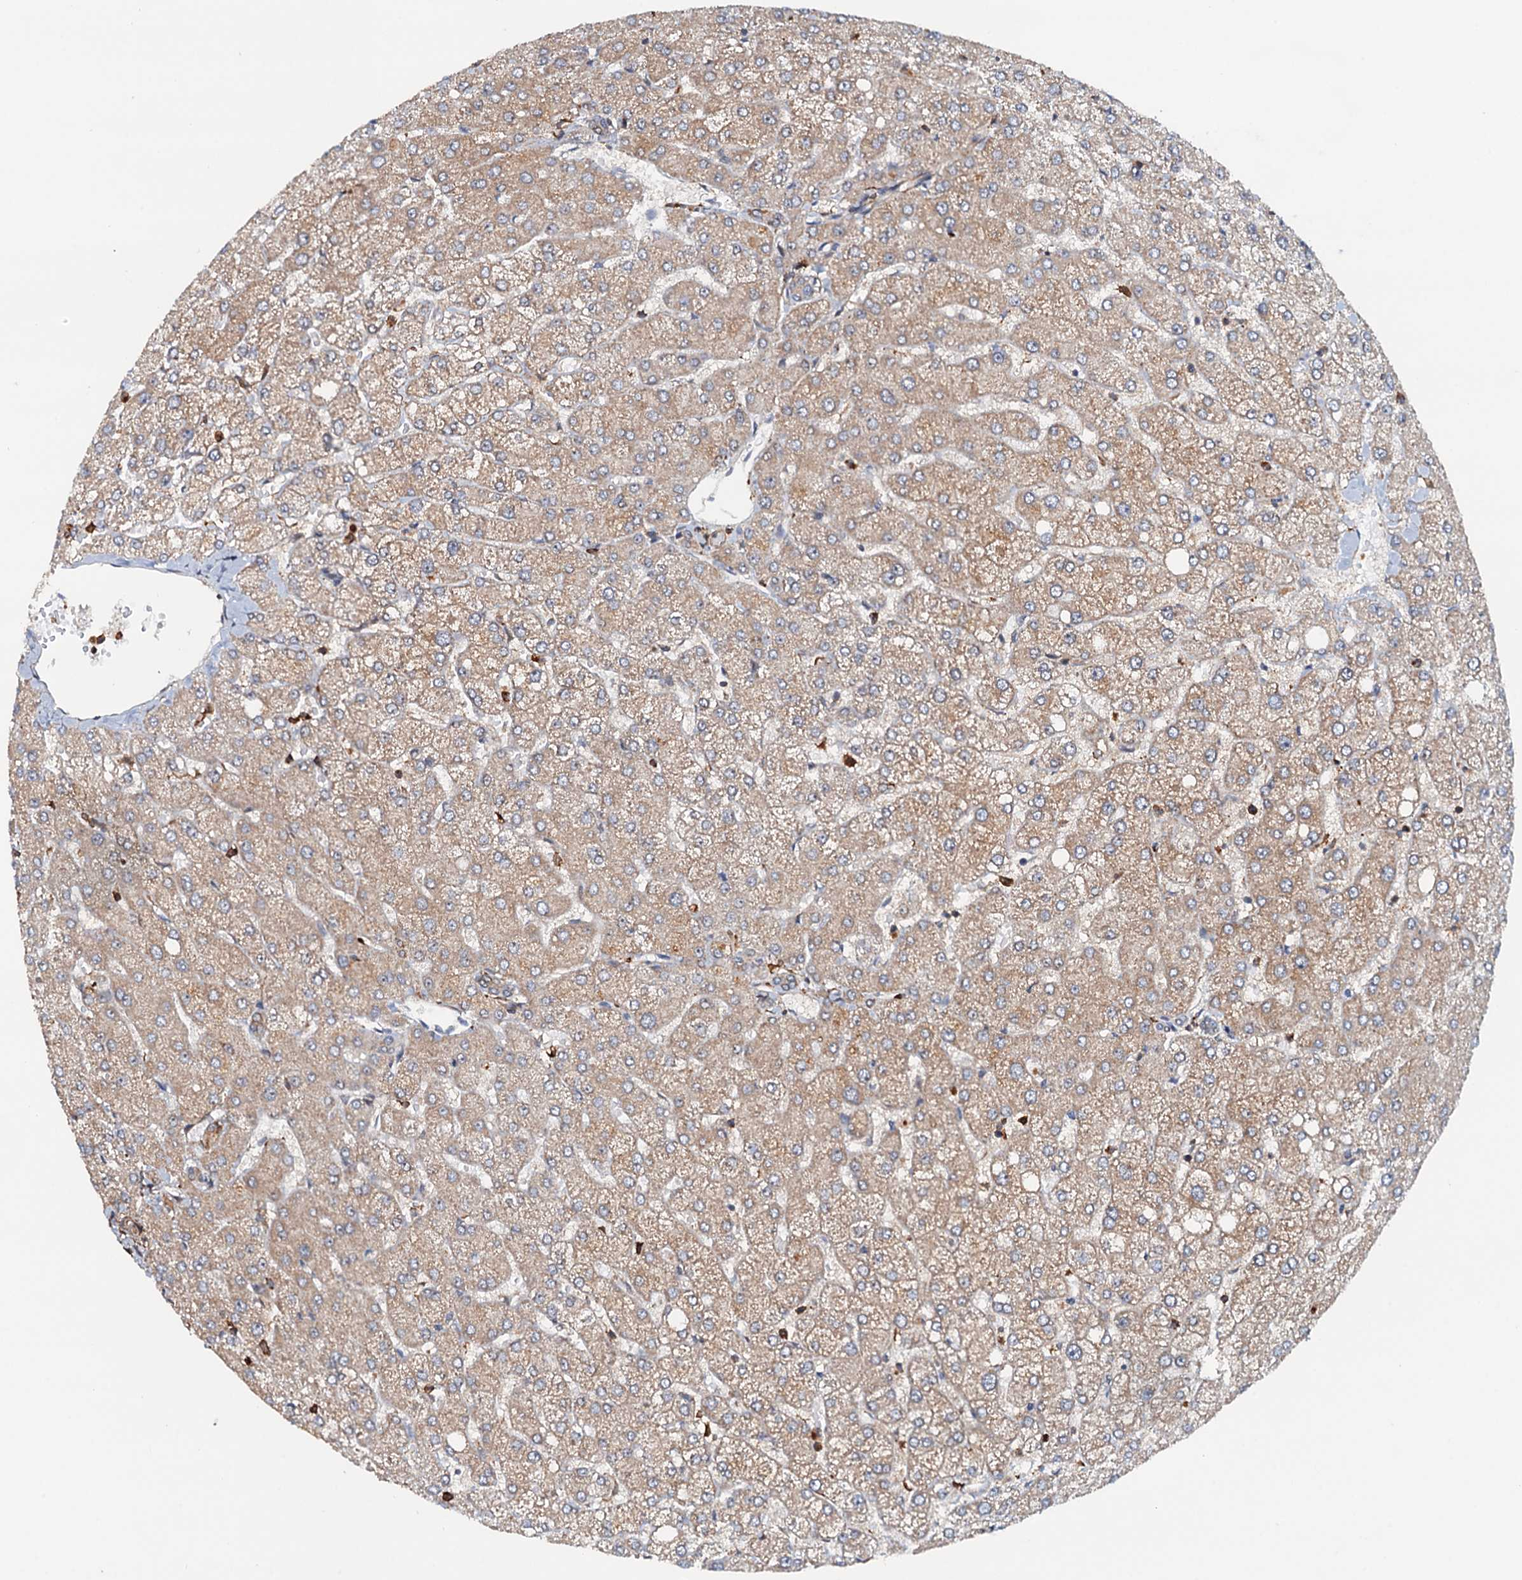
{"staining": {"intensity": "weak", "quantity": "25%-75%", "location": "cytoplasmic/membranous"}, "tissue": "liver", "cell_type": "Cholangiocytes", "image_type": "normal", "snomed": [{"axis": "morphology", "description": "Normal tissue, NOS"}, {"axis": "topography", "description": "Liver"}], "caption": "An image showing weak cytoplasmic/membranous positivity in approximately 25%-75% of cholangiocytes in normal liver, as visualized by brown immunohistochemical staining.", "gene": "USP6NL", "patient": {"sex": "female", "age": 54}}